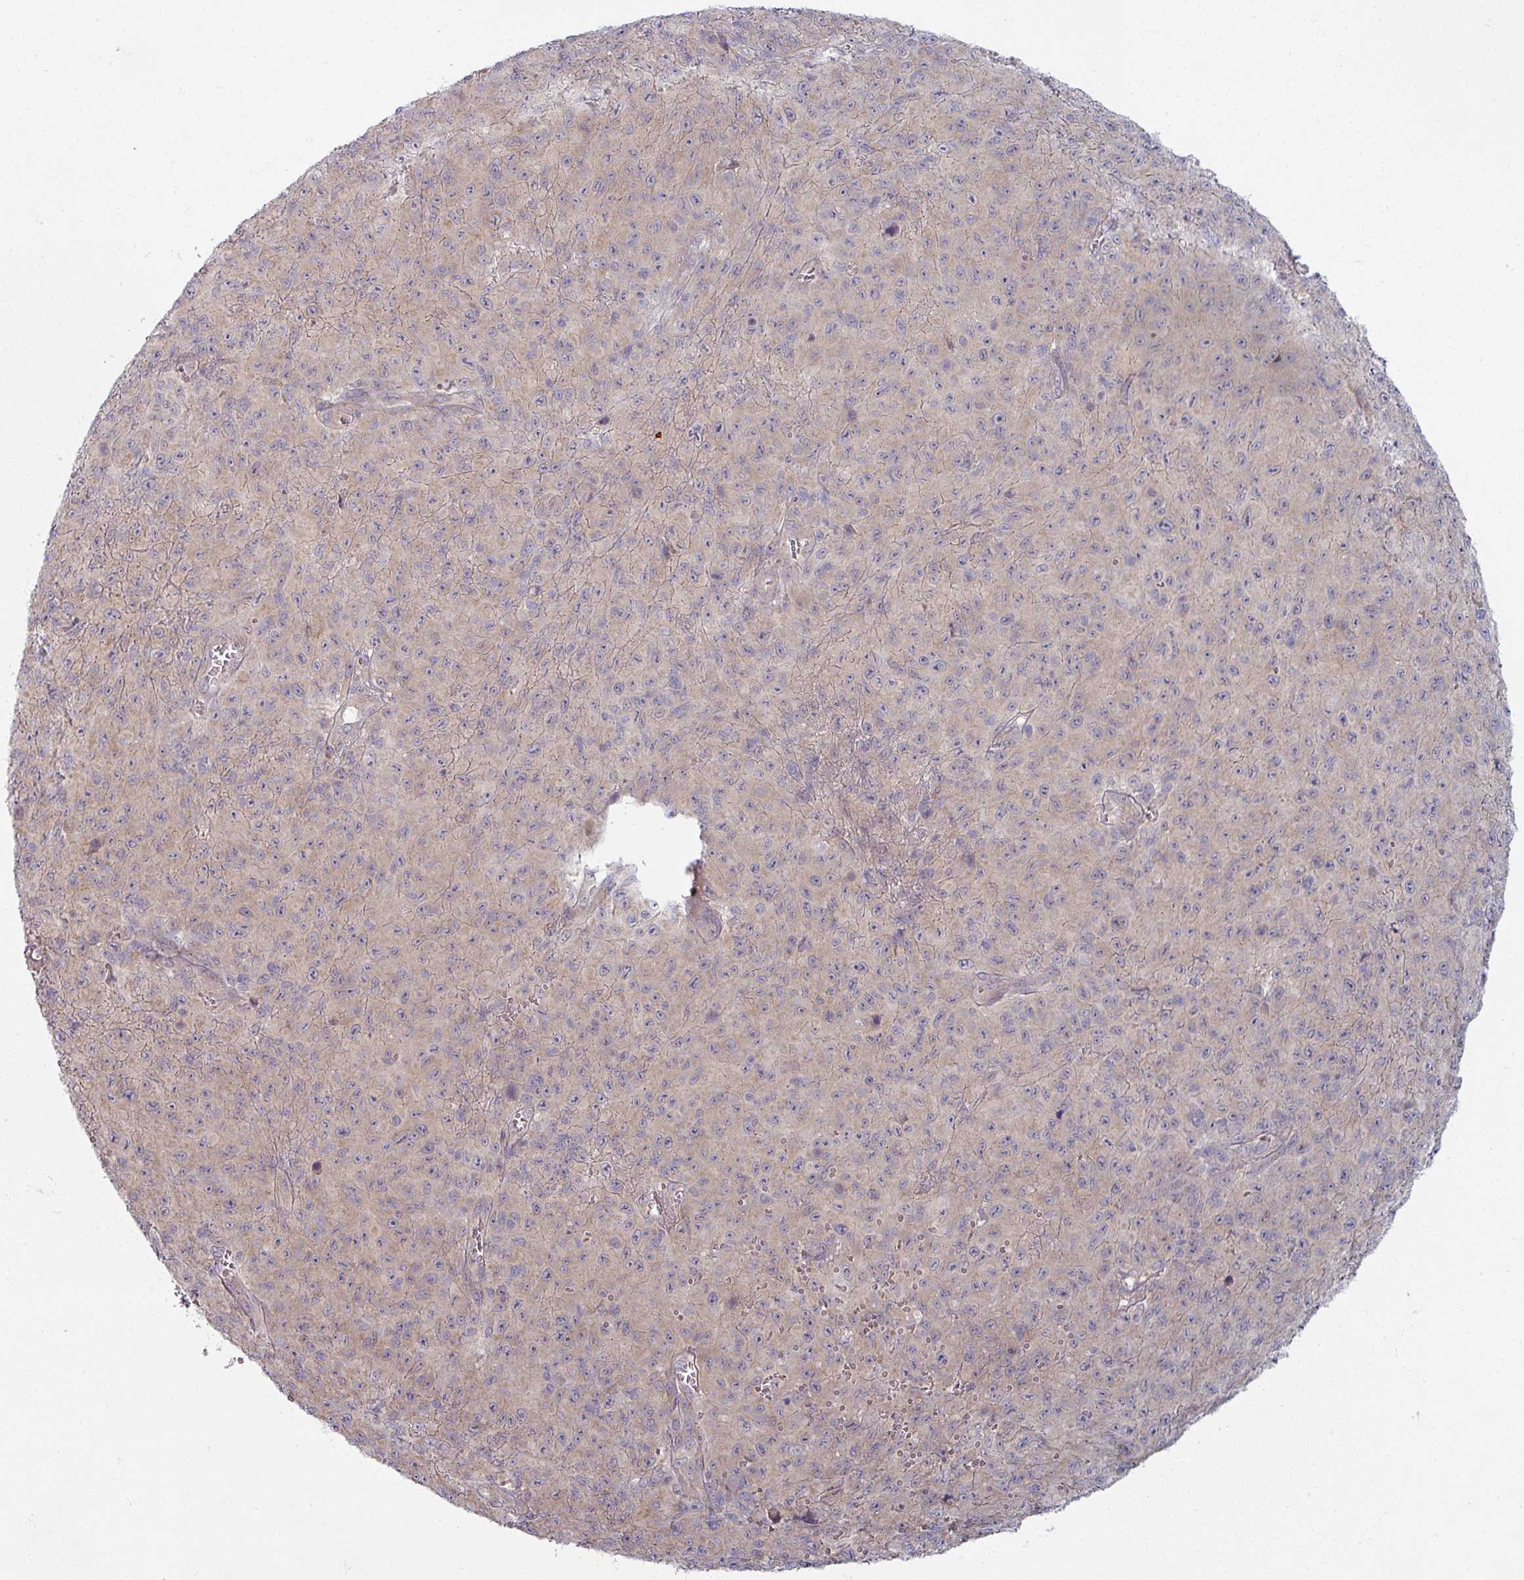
{"staining": {"intensity": "negative", "quantity": "none", "location": "none"}, "tissue": "melanoma", "cell_type": "Tumor cells", "image_type": "cancer", "snomed": [{"axis": "morphology", "description": "Malignant melanoma, NOS"}, {"axis": "topography", "description": "Skin"}], "caption": "Photomicrograph shows no protein expression in tumor cells of melanoma tissue. (DAB (3,3'-diaminobenzidine) immunohistochemistry (IHC) visualized using brightfield microscopy, high magnification).", "gene": "PLEKHJ1", "patient": {"sex": "male", "age": 46}}